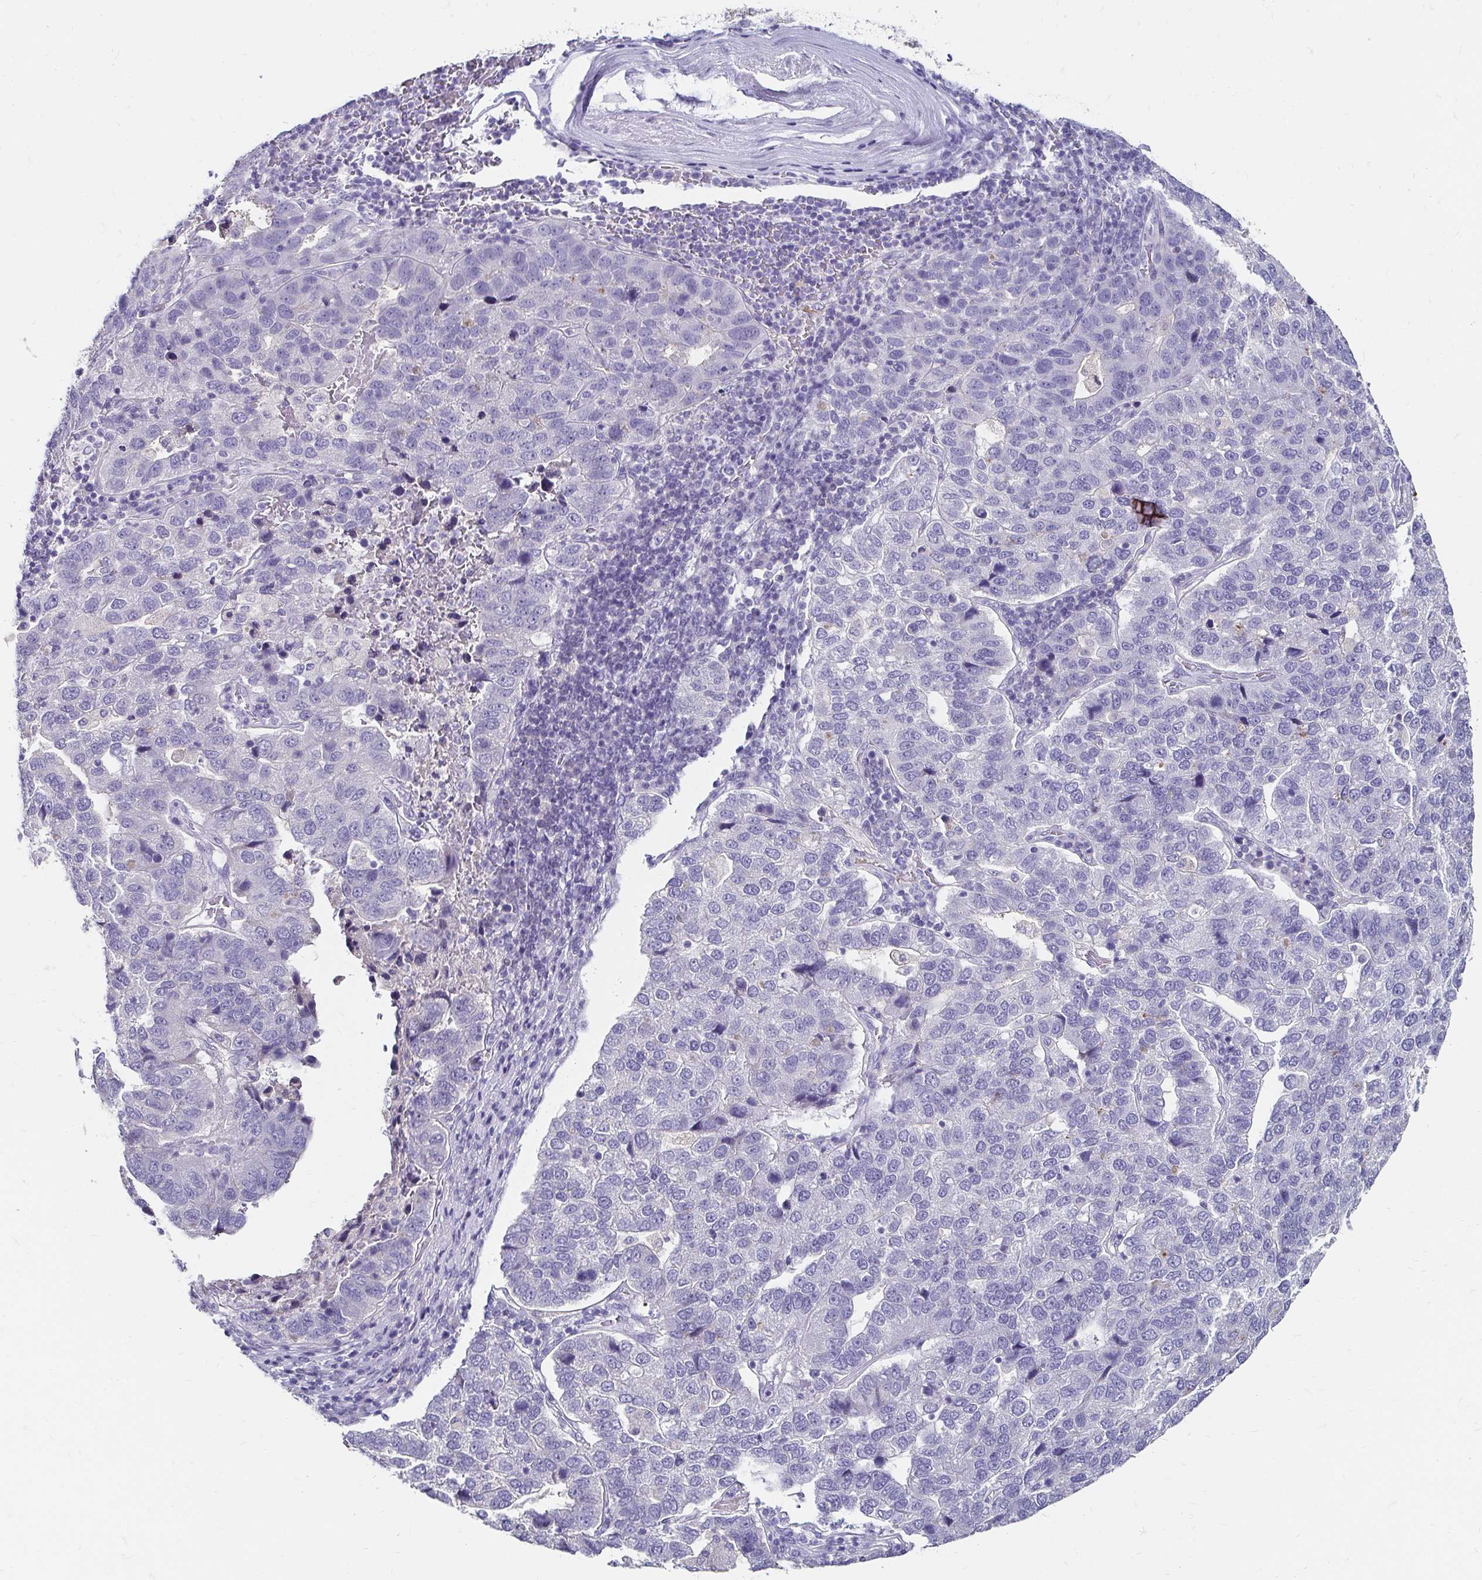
{"staining": {"intensity": "negative", "quantity": "none", "location": "none"}, "tissue": "pancreatic cancer", "cell_type": "Tumor cells", "image_type": "cancer", "snomed": [{"axis": "morphology", "description": "Adenocarcinoma, NOS"}, {"axis": "topography", "description": "Pancreas"}], "caption": "Tumor cells are negative for protein expression in human pancreatic adenocarcinoma.", "gene": "SCG3", "patient": {"sex": "female", "age": 61}}